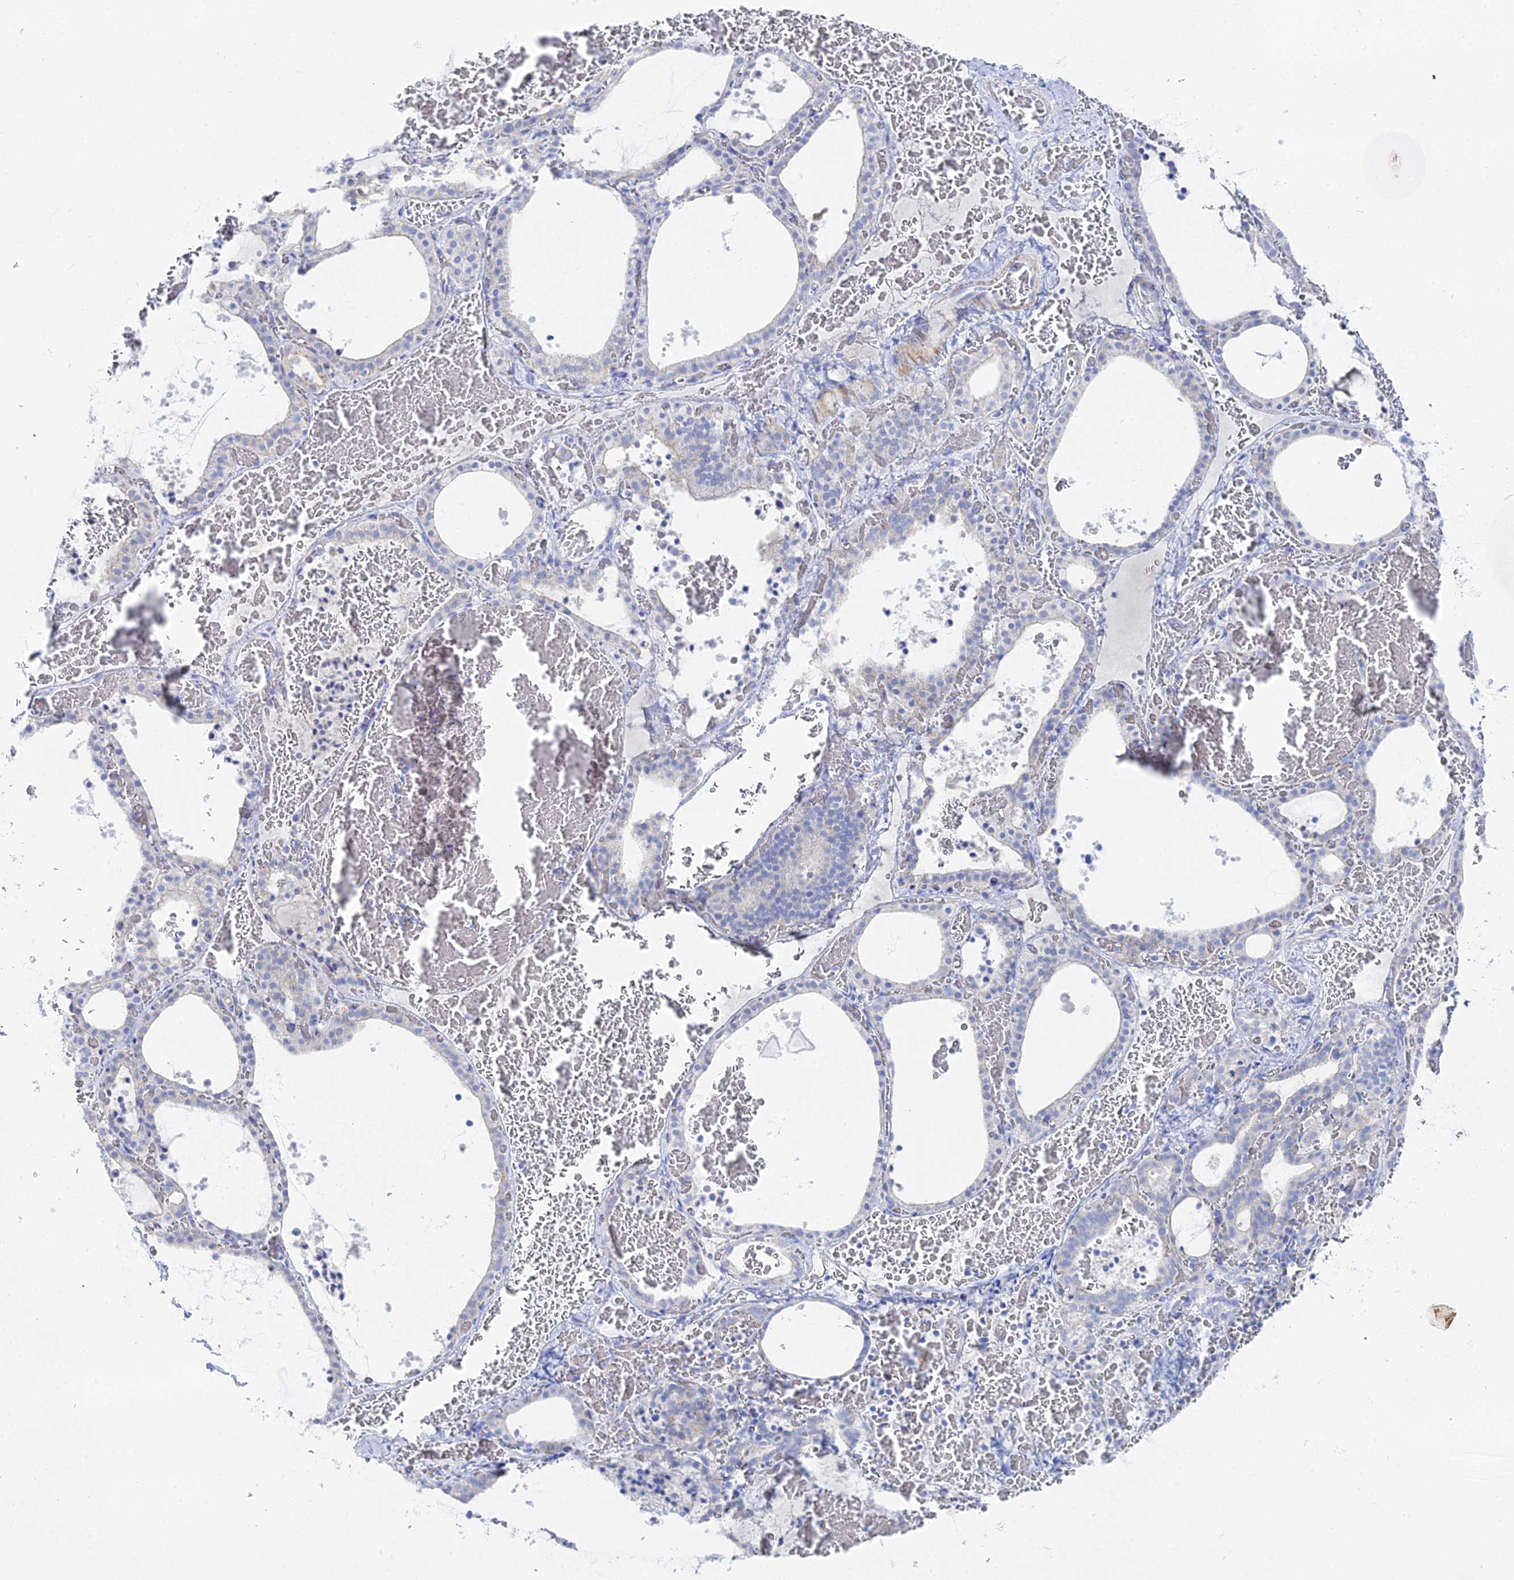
{"staining": {"intensity": "negative", "quantity": "none", "location": "none"}, "tissue": "thyroid gland", "cell_type": "Glandular cells", "image_type": "normal", "snomed": [{"axis": "morphology", "description": "Normal tissue, NOS"}, {"axis": "topography", "description": "Thyroid gland"}], "caption": "Immunohistochemistry (IHC) of benign human thyroid gland displays no expression in glandular cells.", "gene": "DHX34", "patient": {"sex": "female", "age": 39}}